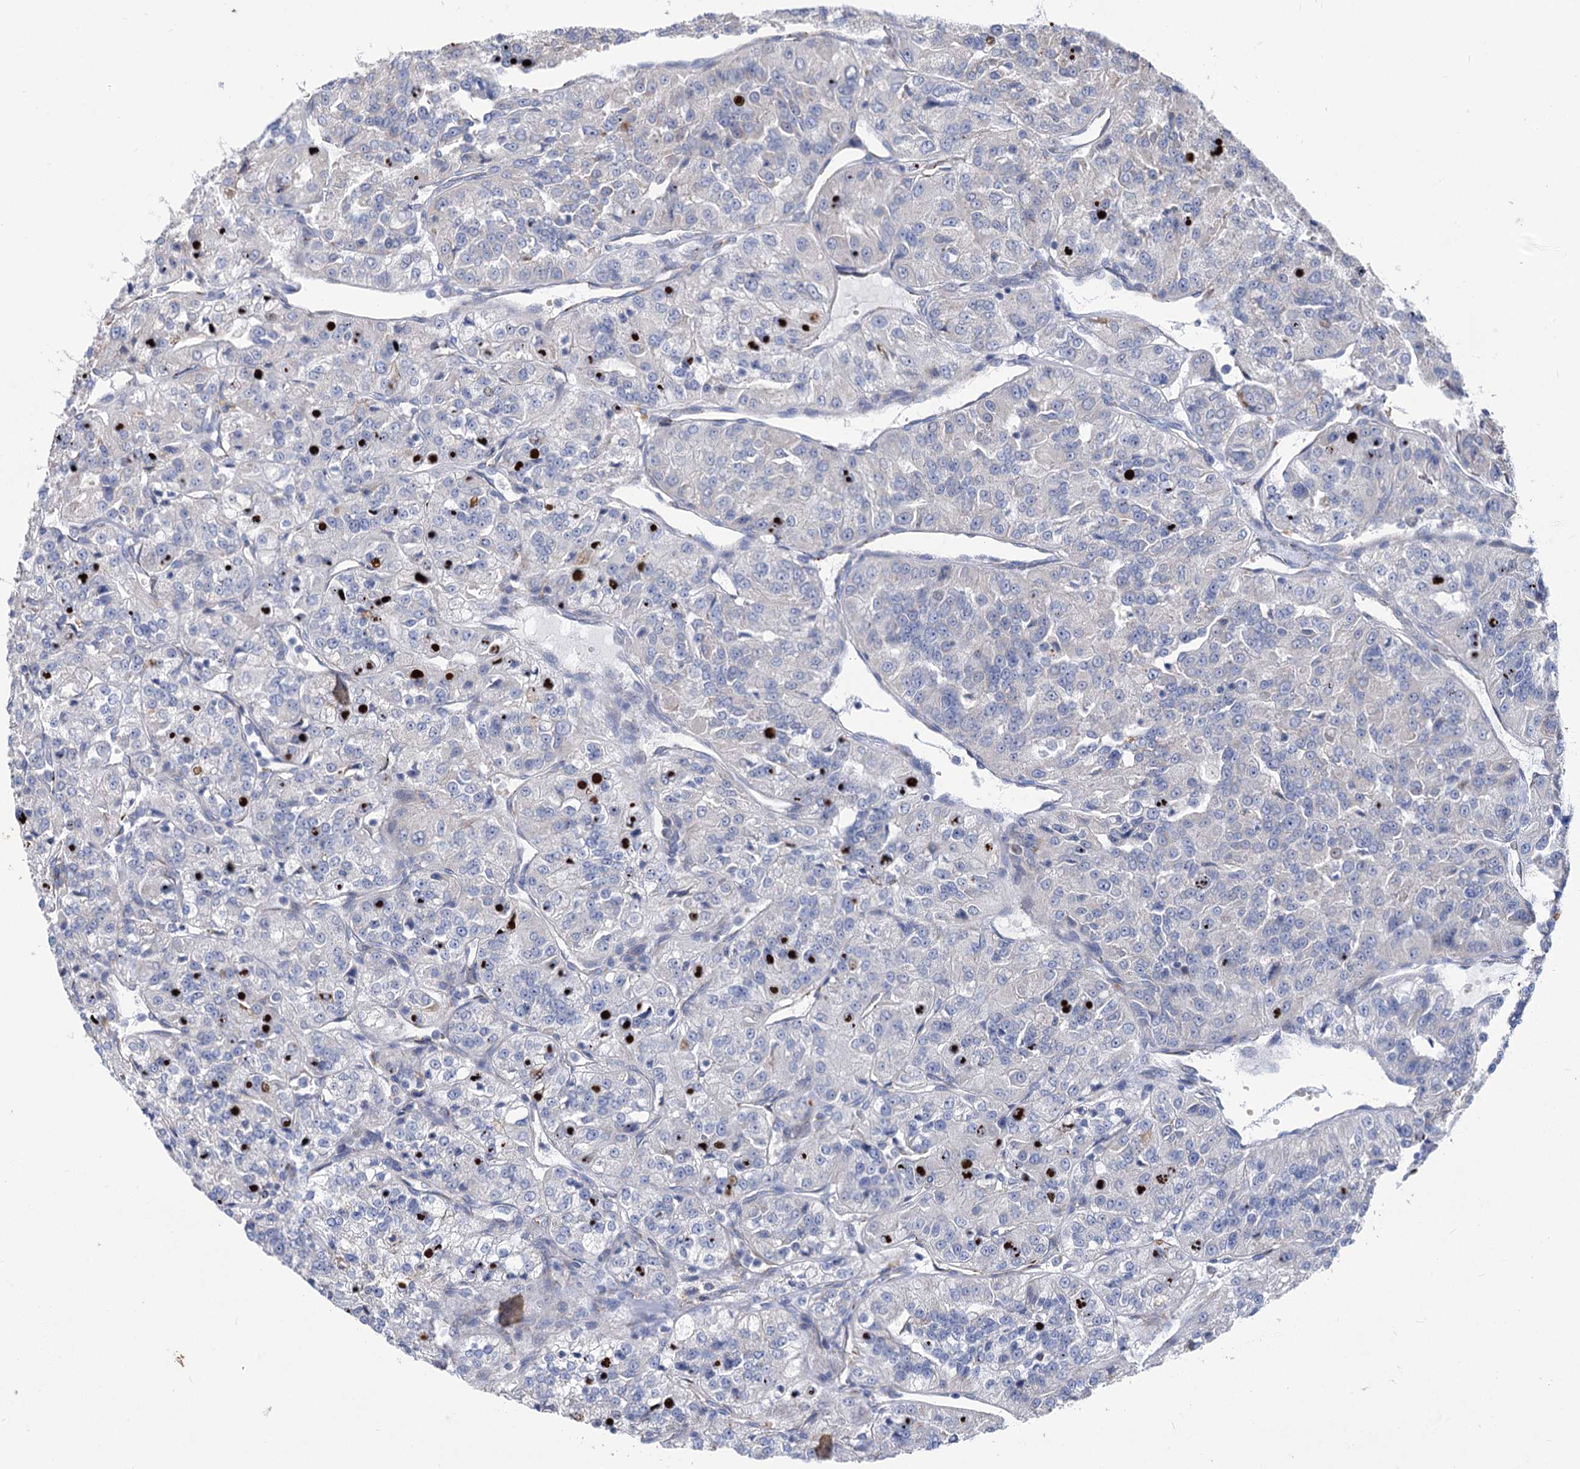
{"staining": {"intensity": "negative", "quantity": "none", "location": "none"}, "tissue": "renal cancer", "cell_type": "Tumor cells", "image_type": "cancer", "snomed": [{"axis": "morphology", "description": "Adenocarcinoma, NOS"}, {"axis": "topography", "description": "Kidney"}], "caption": "DAB immunohistochemical staining of human renal cancer shows no significant staining in tumor cells.", "gene": "PRSS35", "patient": {"sex": "female", "age": 63}}